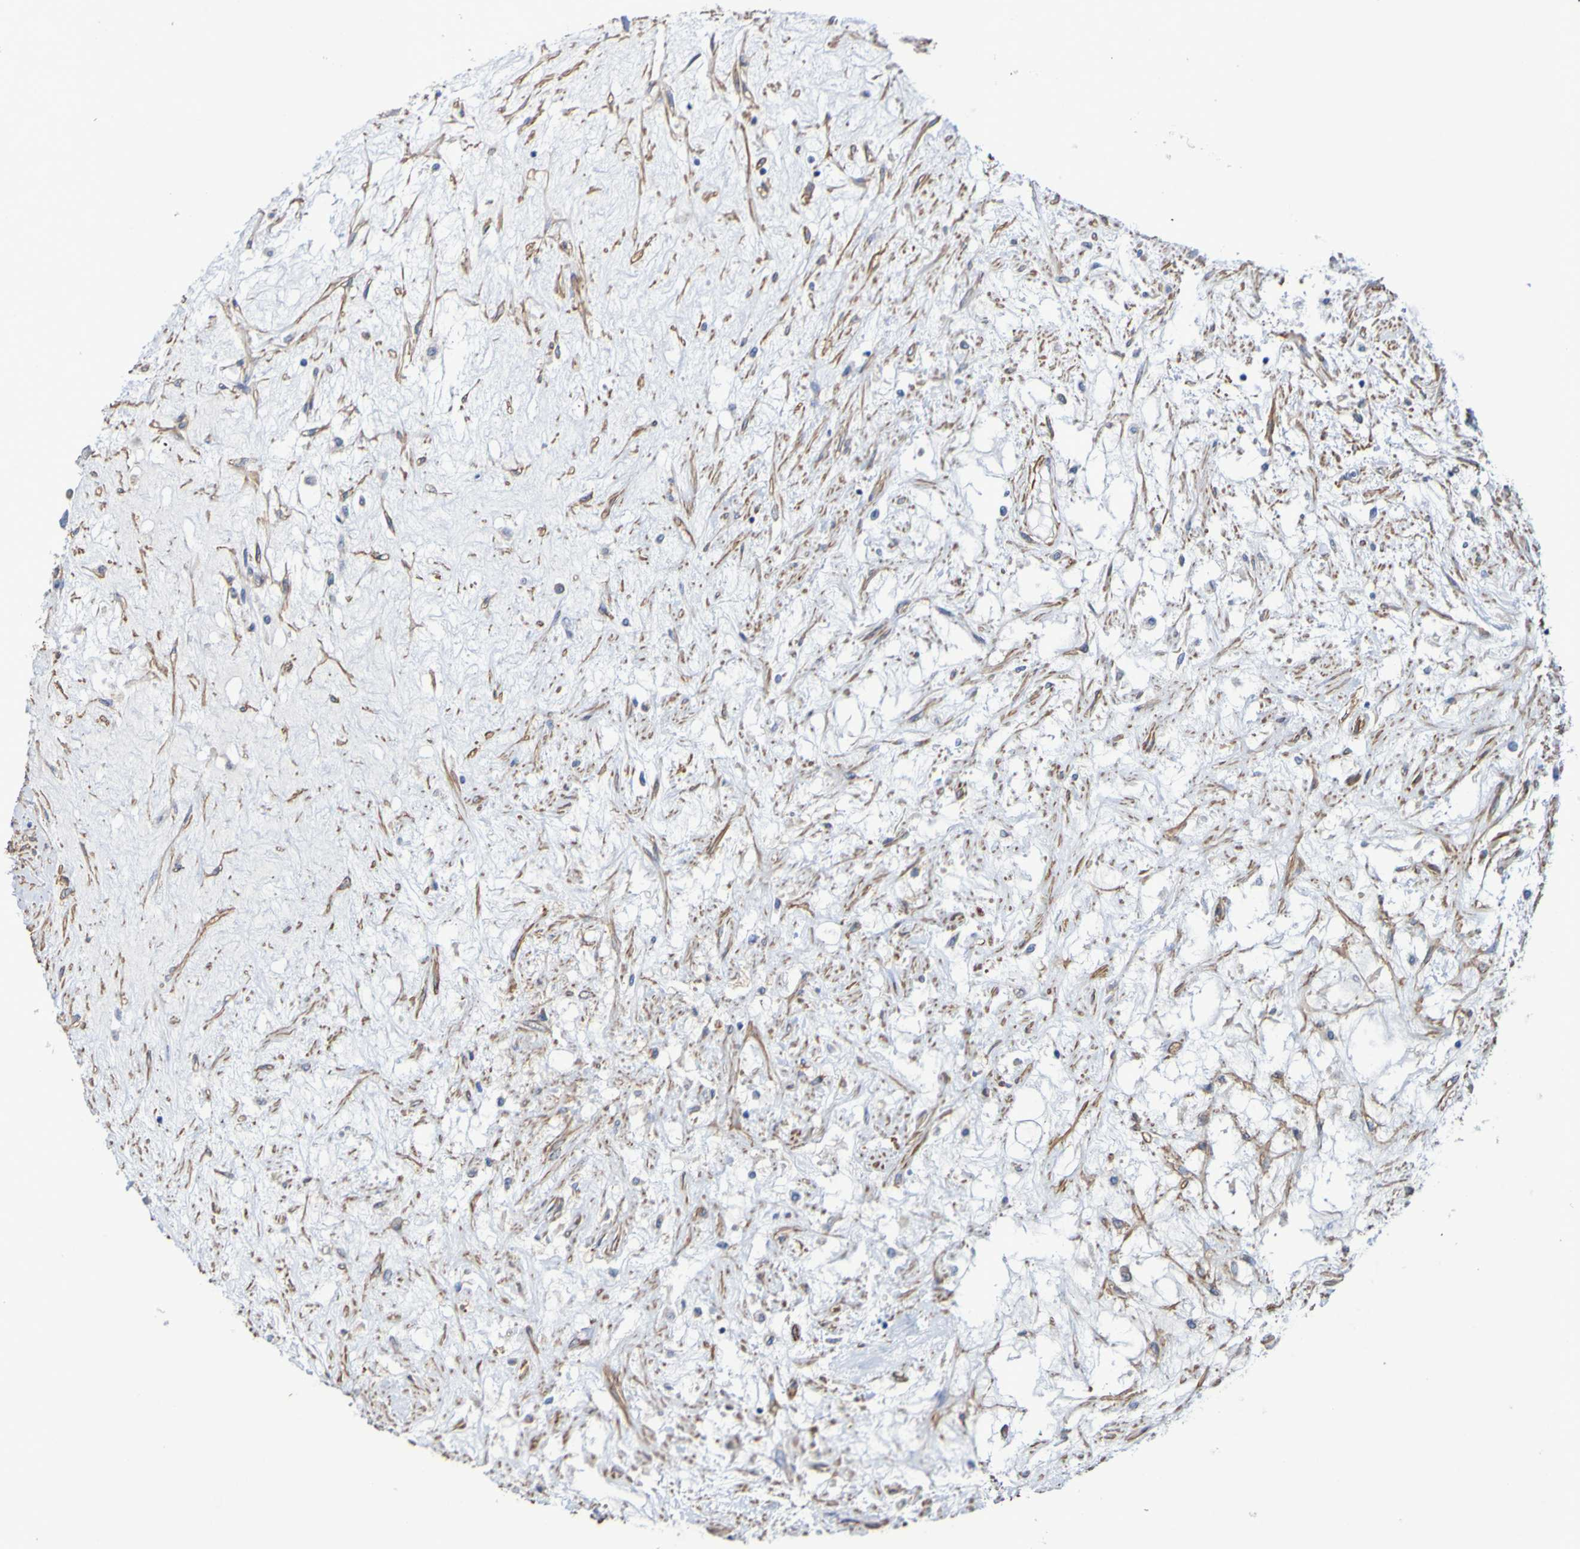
{"staining": {"intensity": "negative", "quantity": "none", "location": "none"}, "tissue": "renal cancer", "cell_type": "Tumor cells", "image_type": "cancer", "snomed": [{"axis": "morphology", "description": "Adenocarcinoma, NOS"}, {"axis": "topography", "description": "Kidney"}], "caption": "This micrograph is of renal cancer stained with immunohistochemistry to label a protein in brown with the nuclei are counter-stained blue. There is no expression in tumor cells.", "gene": "SRPRB", "patient": {"sex": "male", "age": 68}}